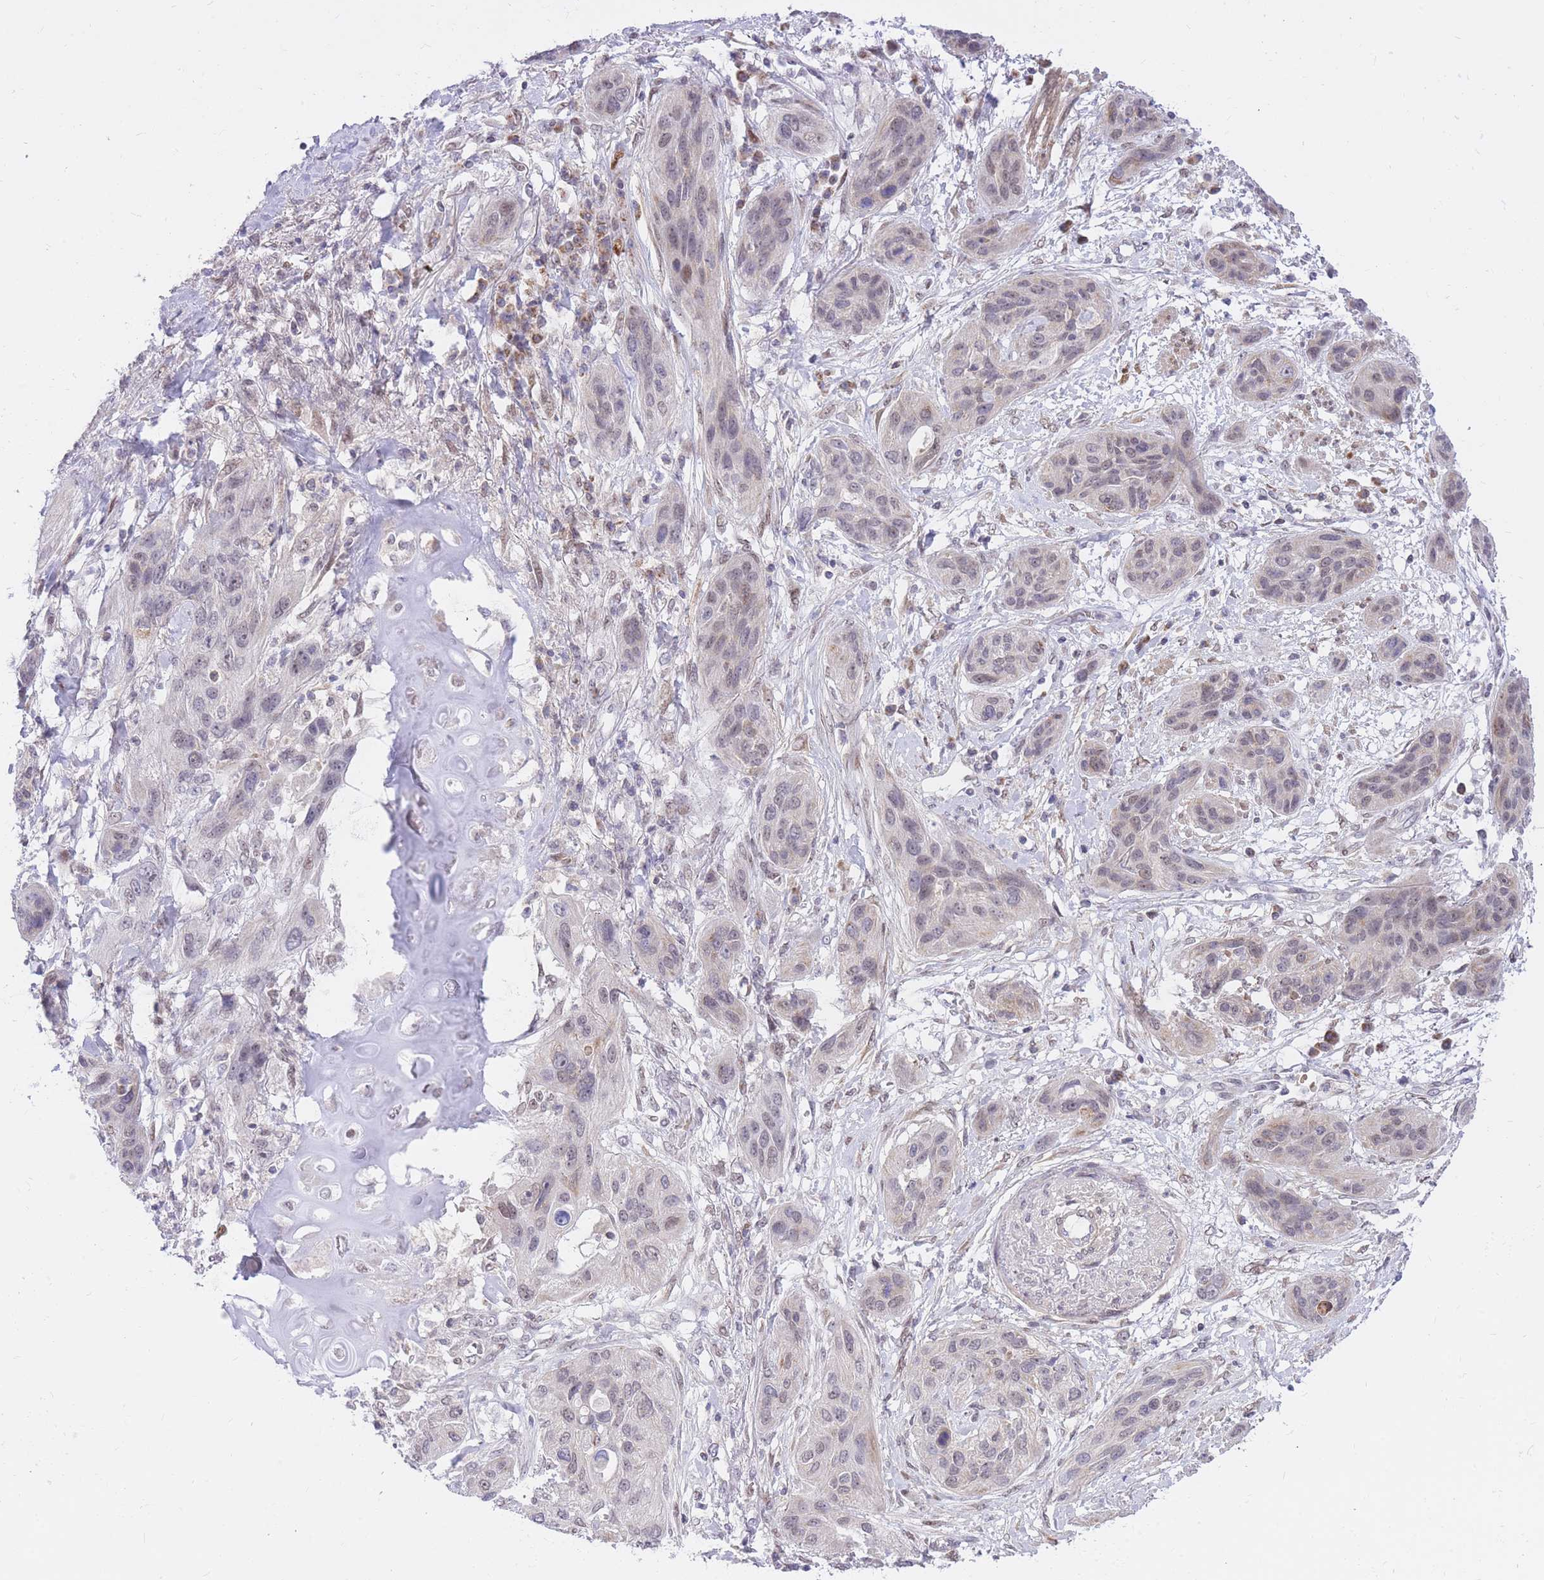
{"staining": {"intensity": "negative", "quantity": "none", "location": "none"}, "tissue": "lung cancer", "cell_type": "Tumor cells", "image_type": "cancer", "snomed": [{"axis": "morphology", "description": "Squamous cell carcinoma, NOS"}, {"axis": "topography", "description": "Lung"}], "caption": "Immunohistochemistry of lung squamous cell carcinoma displays no positivity in tumor cells. (DAB (3,3'-diaminobenzidine) immunohistochemistry visualized using brightfield microscopy, high magnification).", "gene": "MINDY2", "patient": {"sex": "female", "age": 70}}